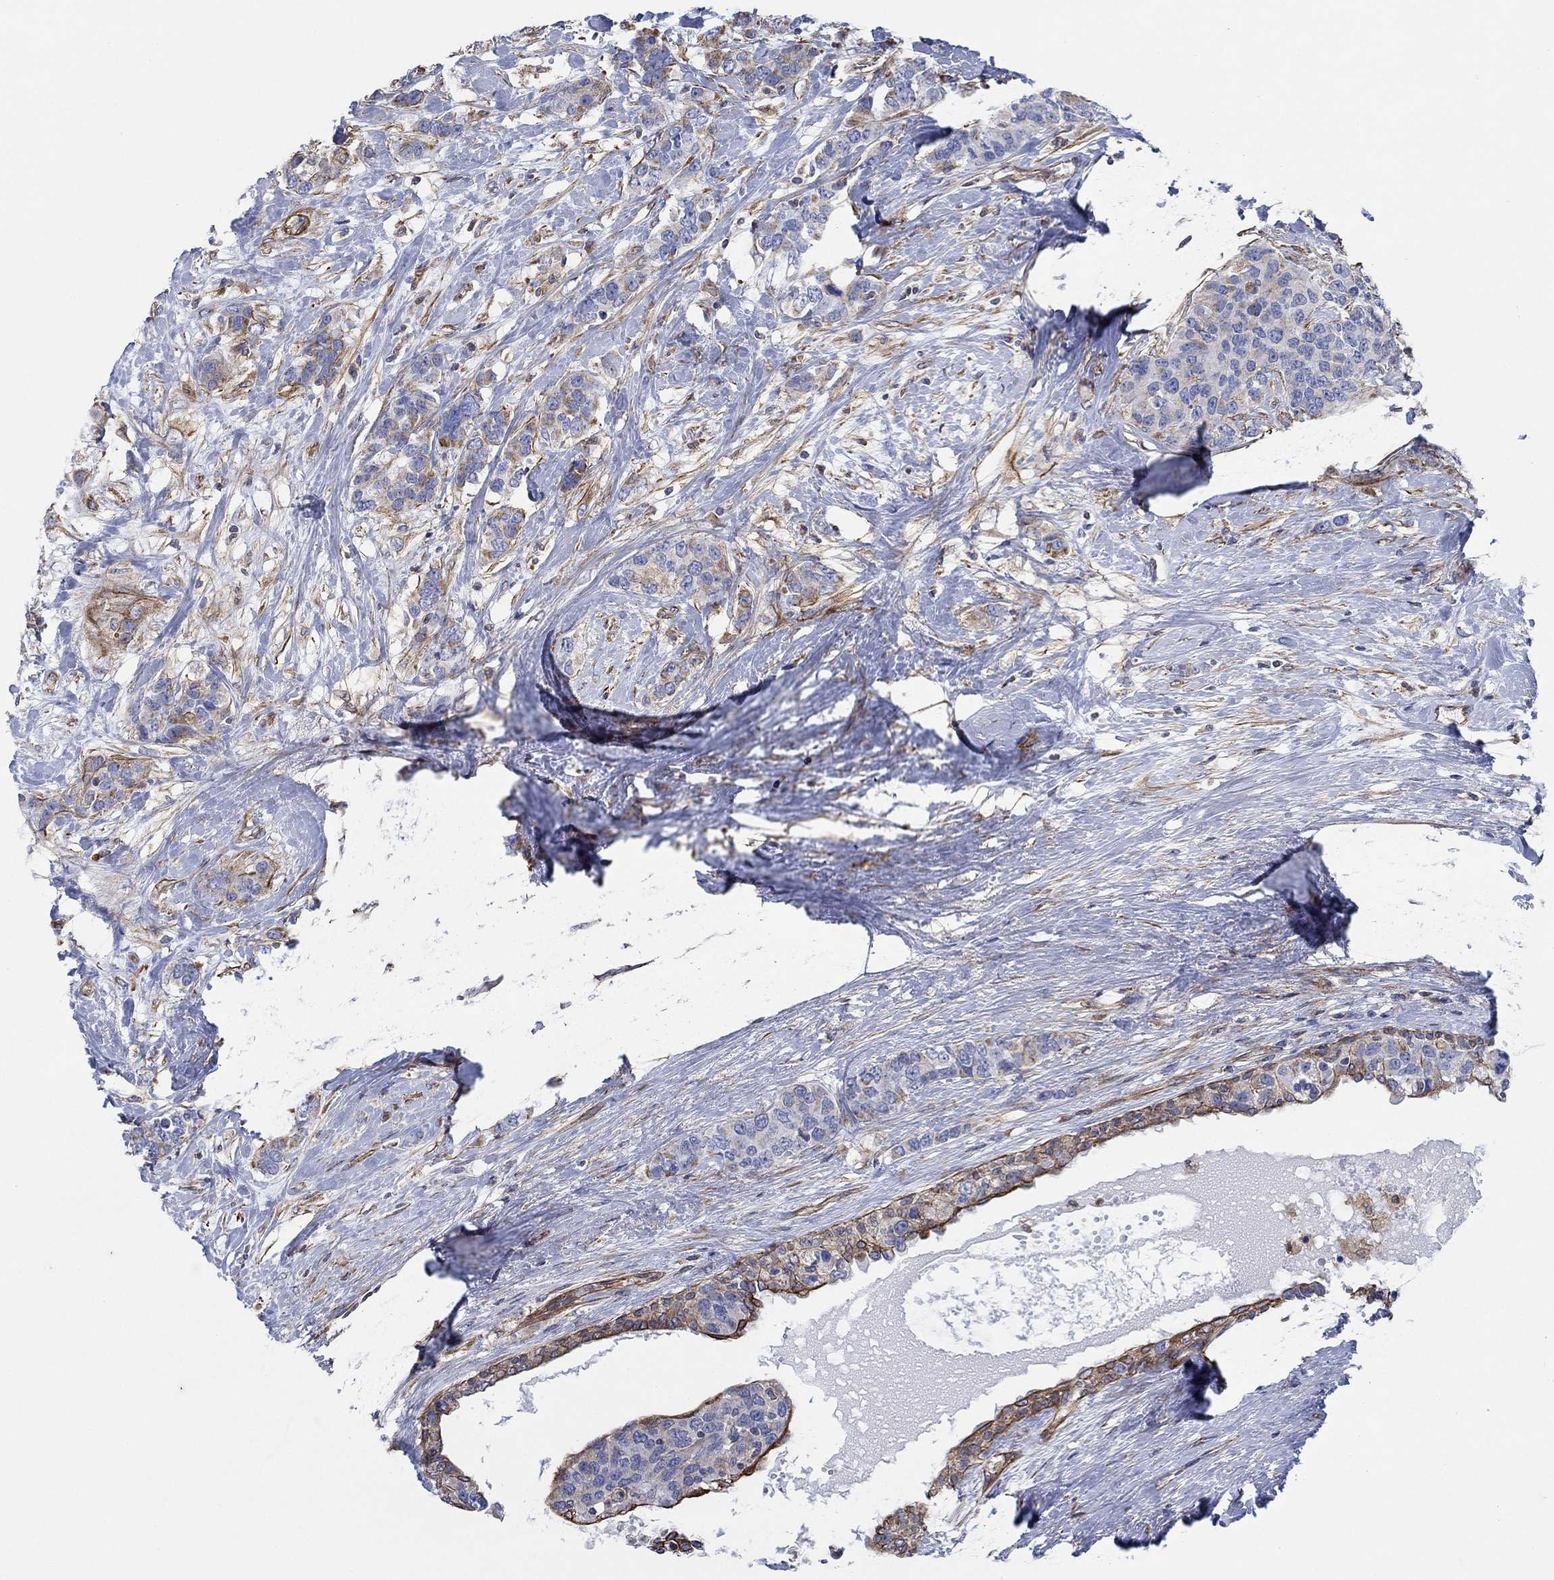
{"staining": {"intensity": "strong", "quantity": "<25%", "location": "cytoplasmic/membranous"}, "tissue": "breast cancer", "cell_type": "Tumor cells", "image_type": "cancer", "snomed": [{"axis": "morphology", "description": "Lobular carcinoma"}, {"axis": "topography", "description": "Breast"}], "caption": "A photomicrograph of breast cancer stained for a protein displays strong cytoplasmic/membranous brown staining in tumor cells.", "gene": "FMN1", "patient": {"sex": "female", "age": 59}}